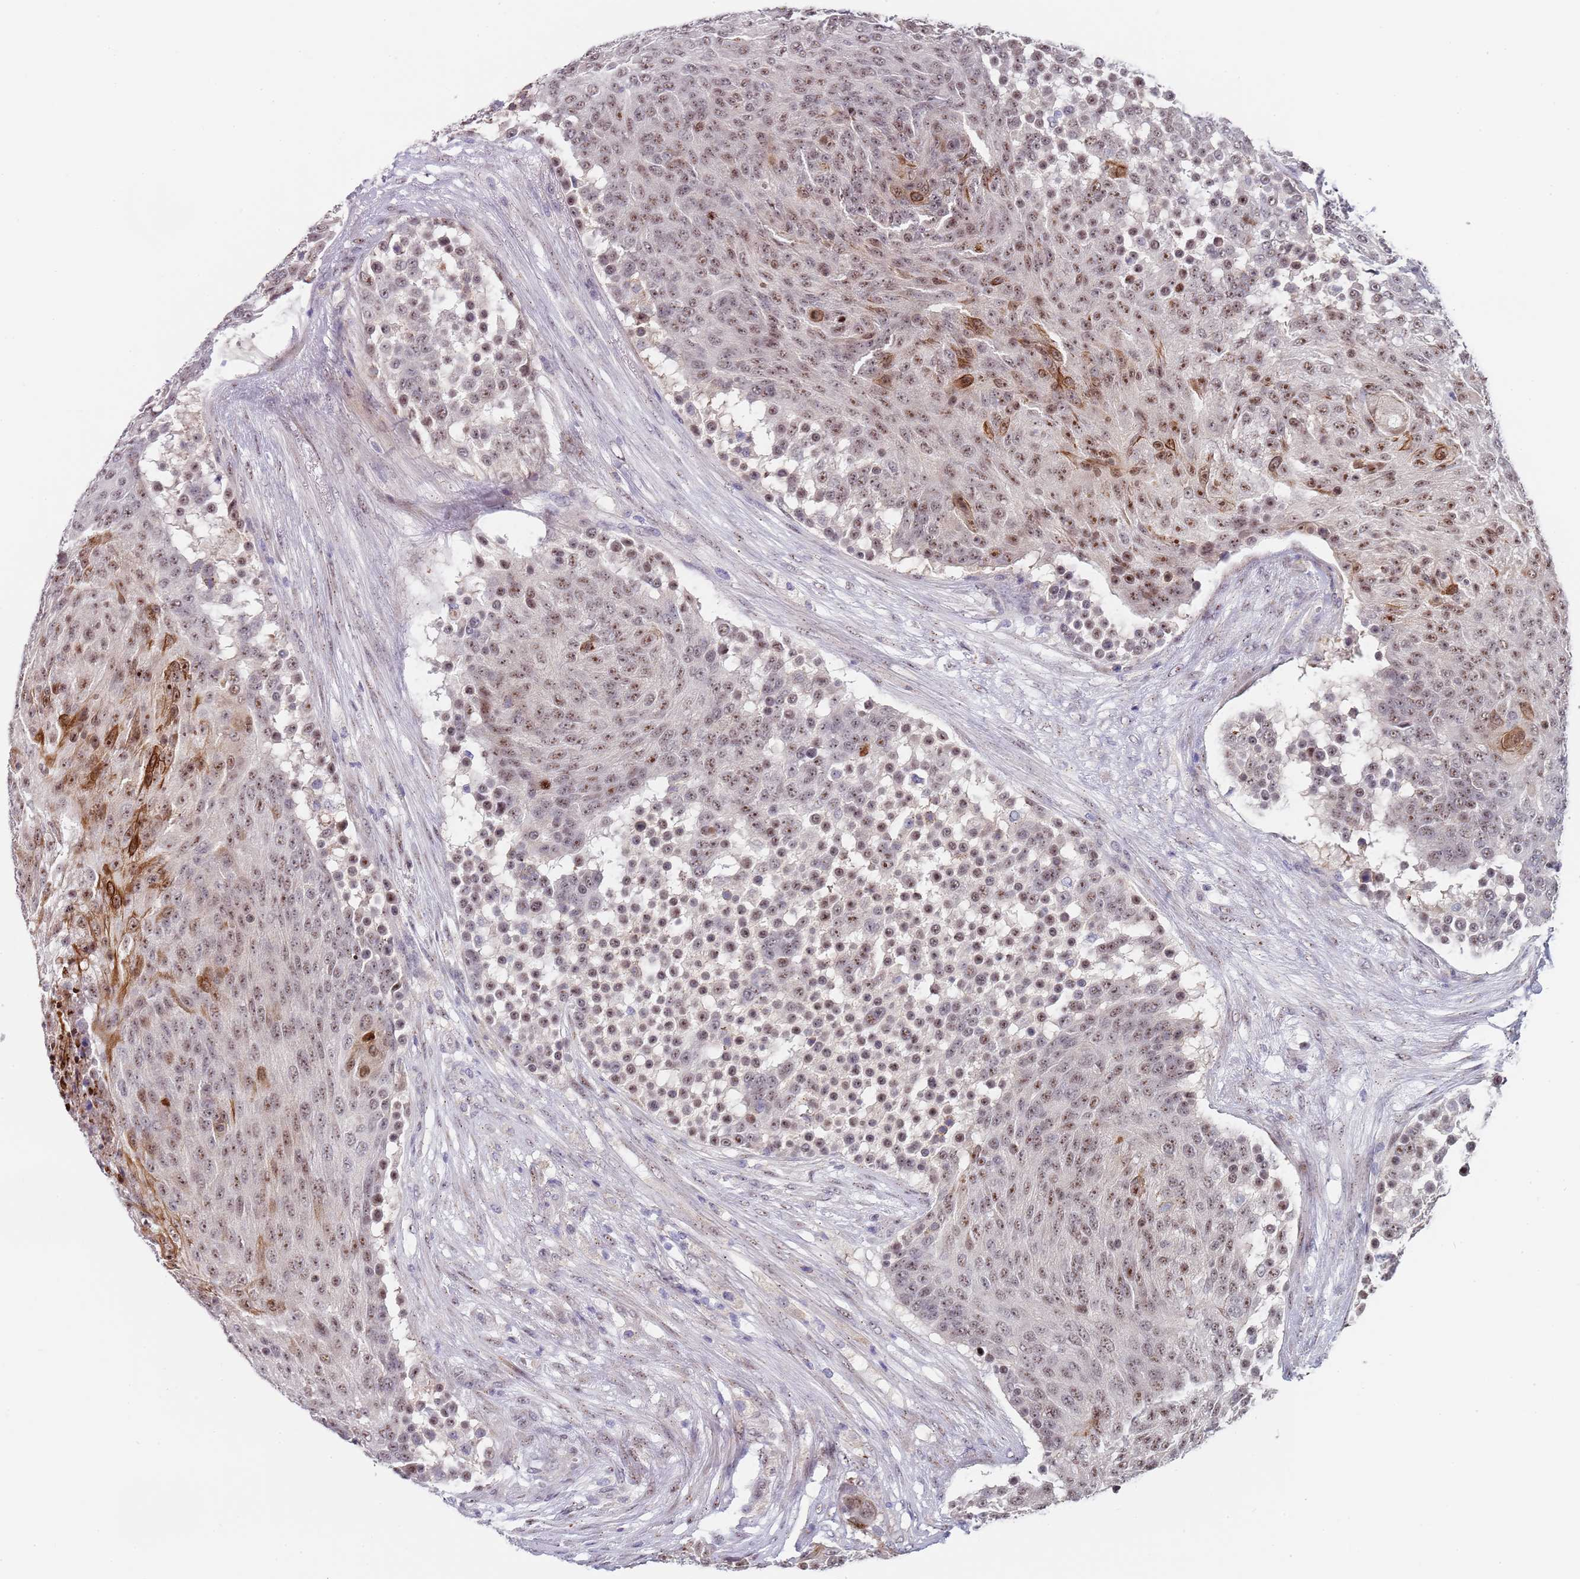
{"staining": {"intensity": "moderate", "quantity": "25%-75%", "location": "cytoplasmic/membranous,nuclear"}, "tissue": "urothelial cancer", "cell_type": "Tumor cells", "image_type": "cancer", "snomed": [{"axis": "morphology", "description": "Urothelial carcinoma, High grade"}, {"axis": "topography", "description": "Urinary bladder"}], "caption": "Urothelial cancer stained with a brown dye exhibits moderate cytoplasmic/membranous and nuclear positive expression in approximately 25%-75% of tumor cells.", "gene": "PLCL2", "patient": {"sex": "female", "age": 63}}